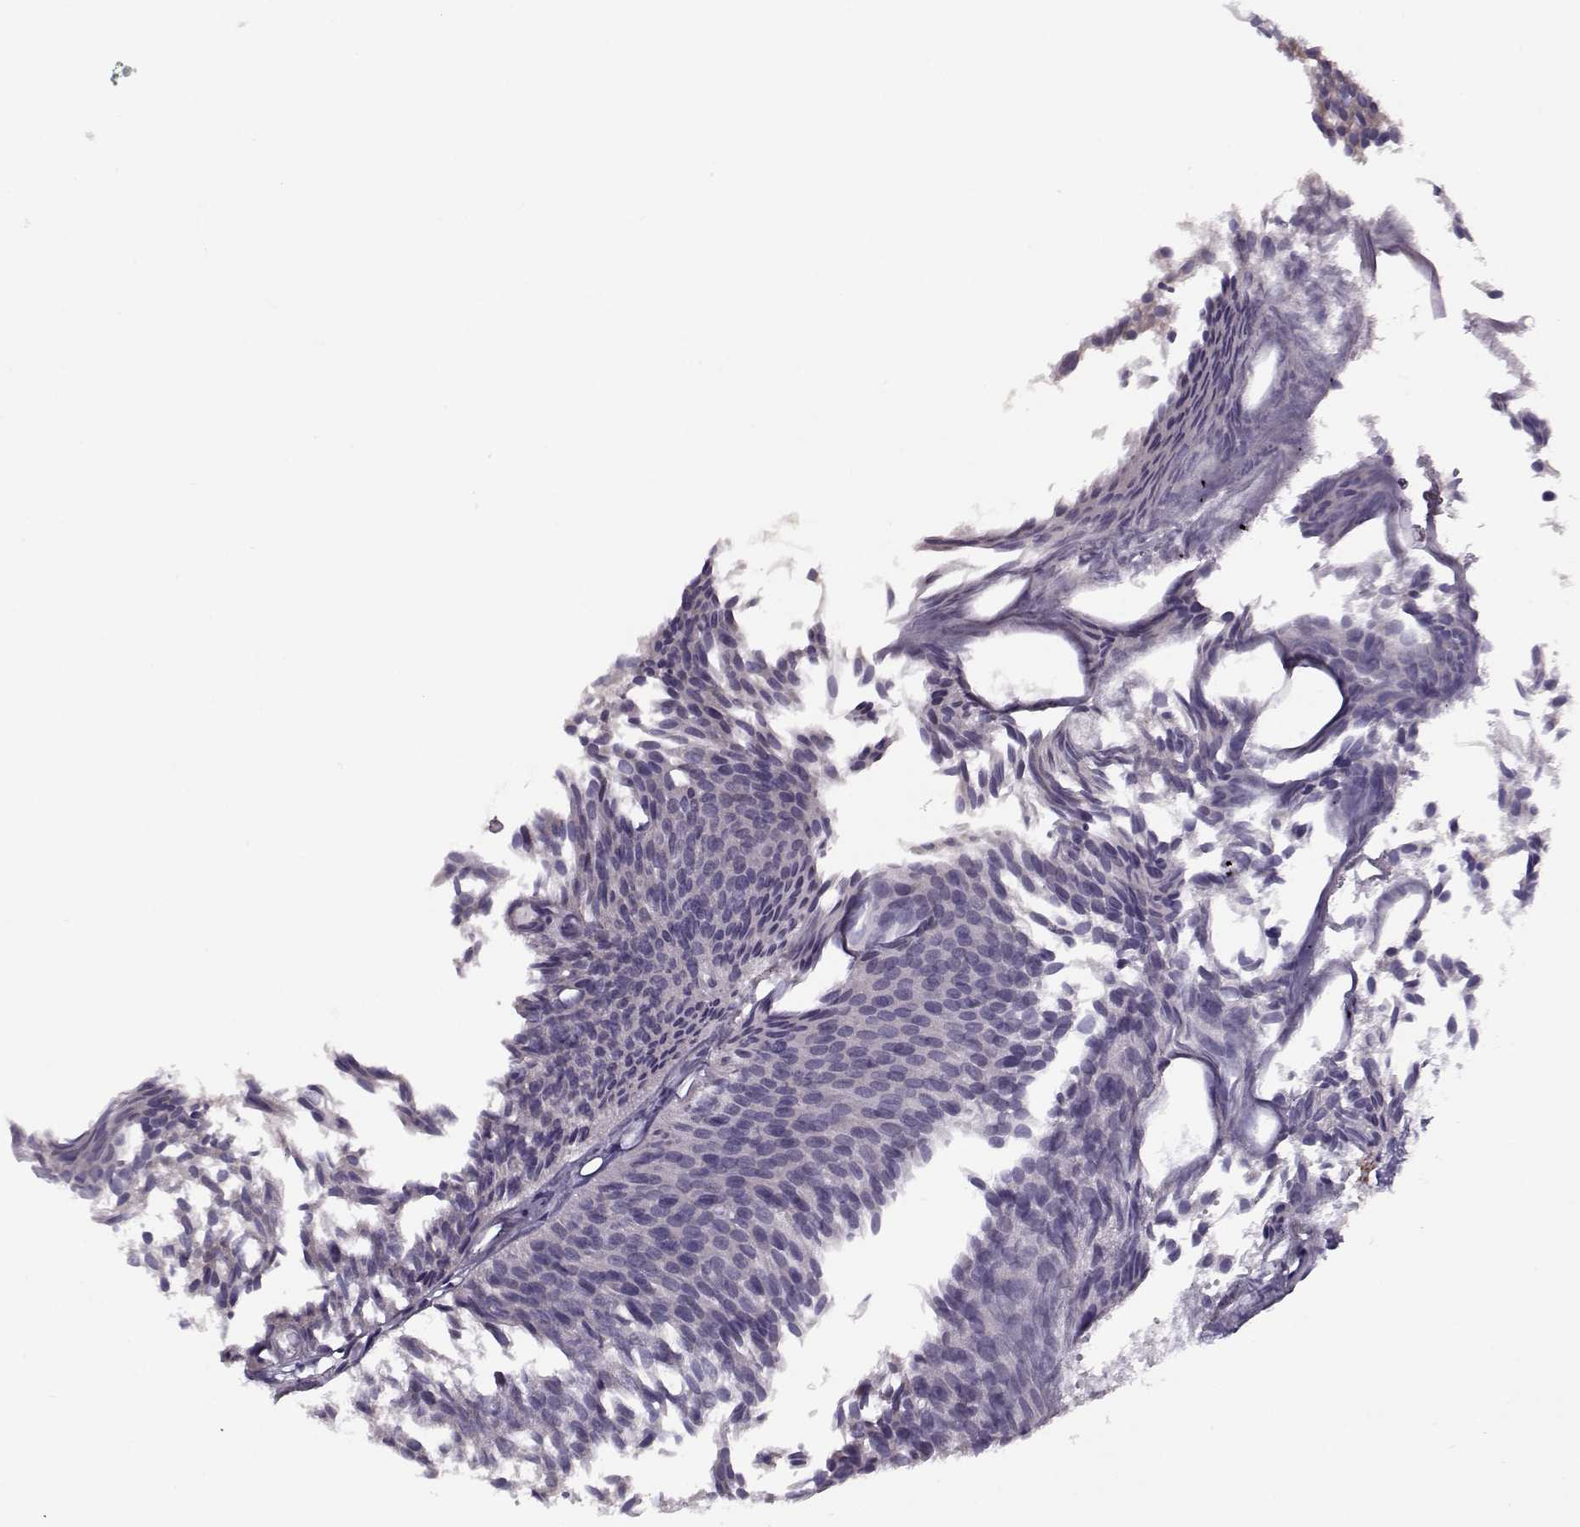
{"staining": {"intensity": "negative", "quantity": "none", "location": "none"}, "tissue": "urothelial cancer", "cell_type": "Tumor cells", "image_type": "cancer", "snomed": [{"axis": "morphology", "description": "Urothelial carcinoma, Low grade"}, {"axis": "topography", "description": "Urinary bladder"}], "caption": "Tumor cells are negative for brown protein staining in urothelial cancer. (Stains: DAB (3,3'-diaminobenzidine) IHC with hematoxylin counter stain, Microscopy: brightfield microscopy at high magnification).", "gene": "KLF17", "patient": {"sex": "male", "age": 63}}